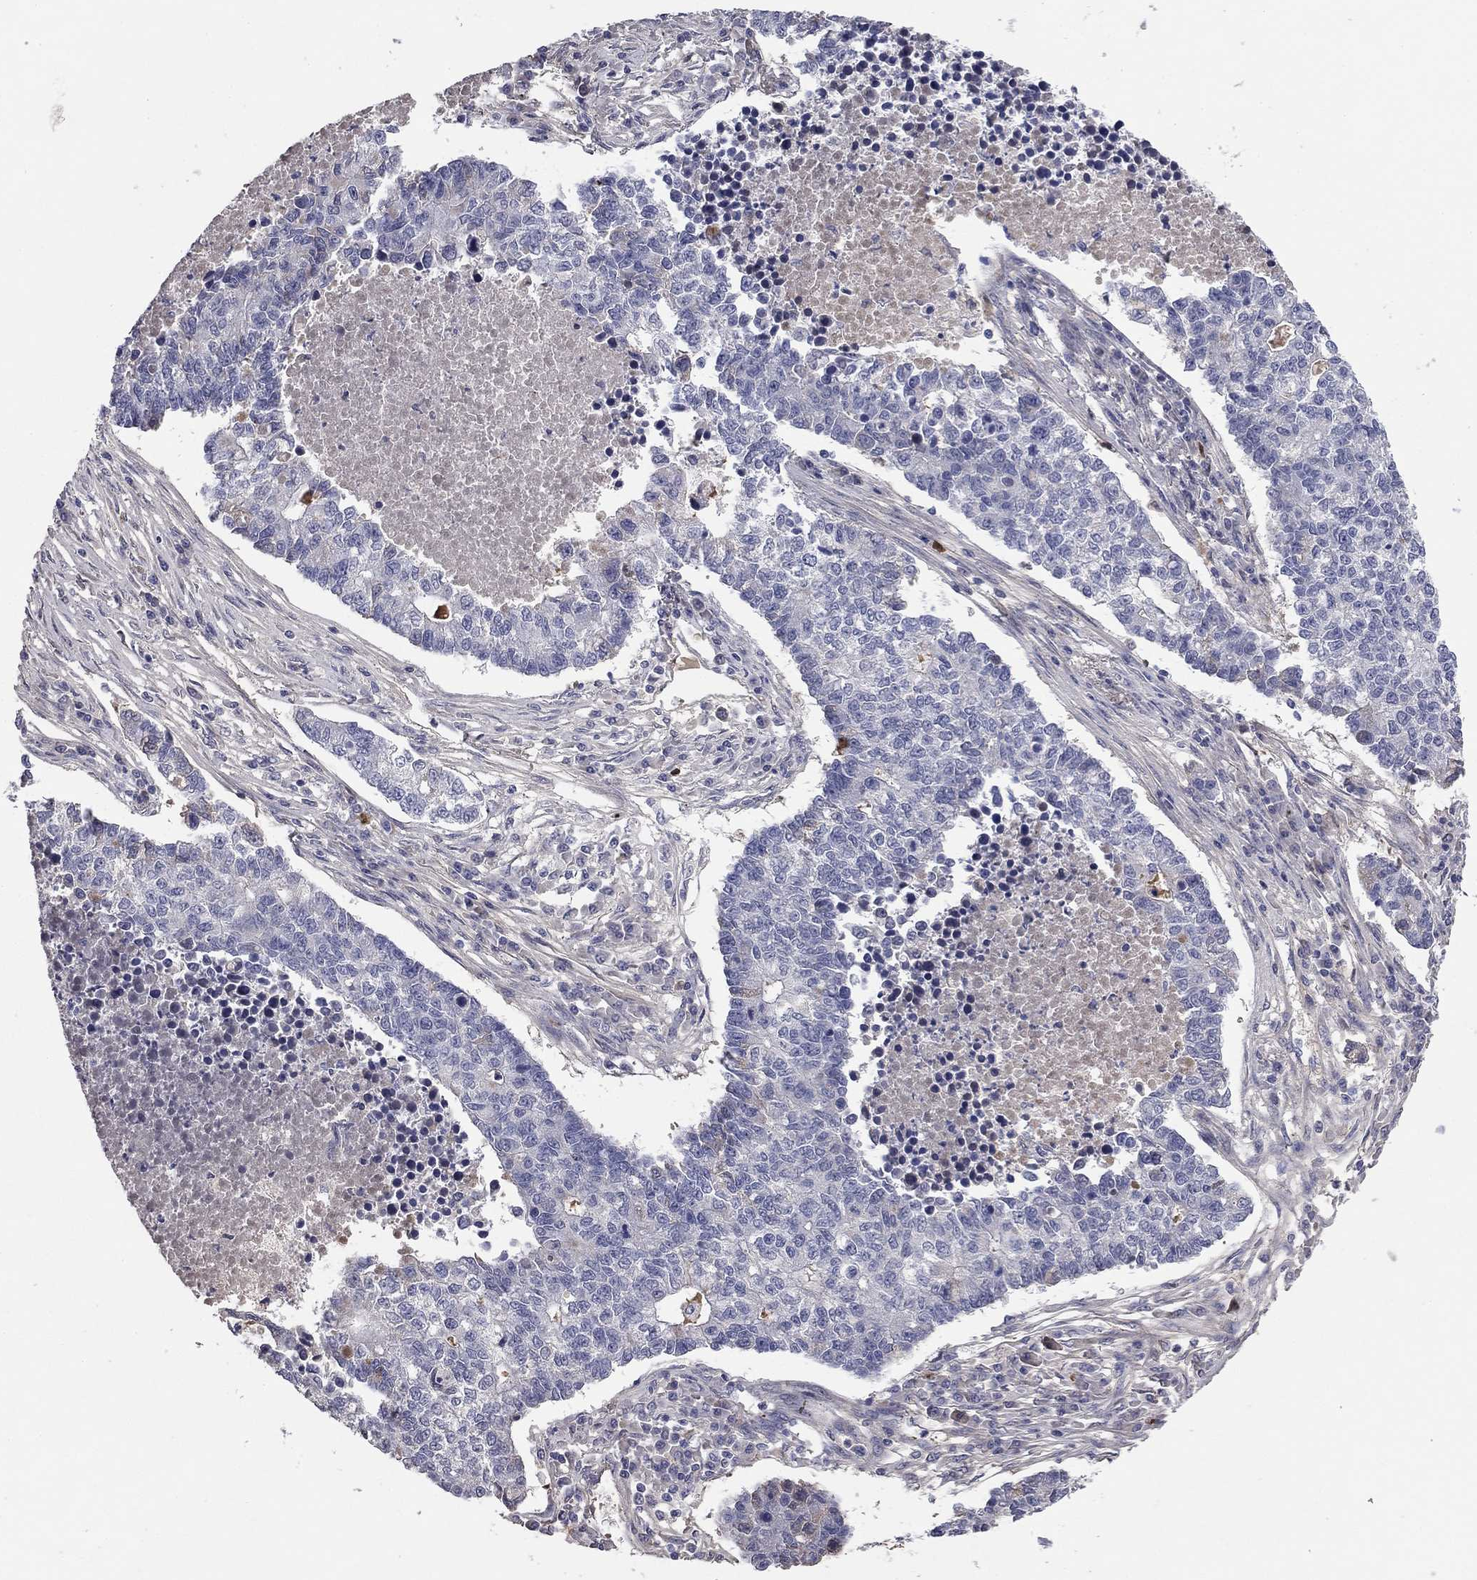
{"staining": {"intensity": "negative", "quantity": "none", "location": "none"}, "tissue": "lung cancer", "cell_type": "Tumor cells", "image_type": "cancer", "snomed": [{"axis": "morphology", "description": "Adenocarcinoma, NOS"}, {"axis": "topography", "description": "Lung"}], "caption": "The immunohistochemistry micrograph has no significant staining in tumor cells of adenocarcinoma (lung) tissue. Brightfield microscopy of immunohistochemistry stained with DAB (brown) and hematoxylin (blue), captured at high magnification.", "gene": "COL2A1", "patient": {"sex": "male", "age": 57}}